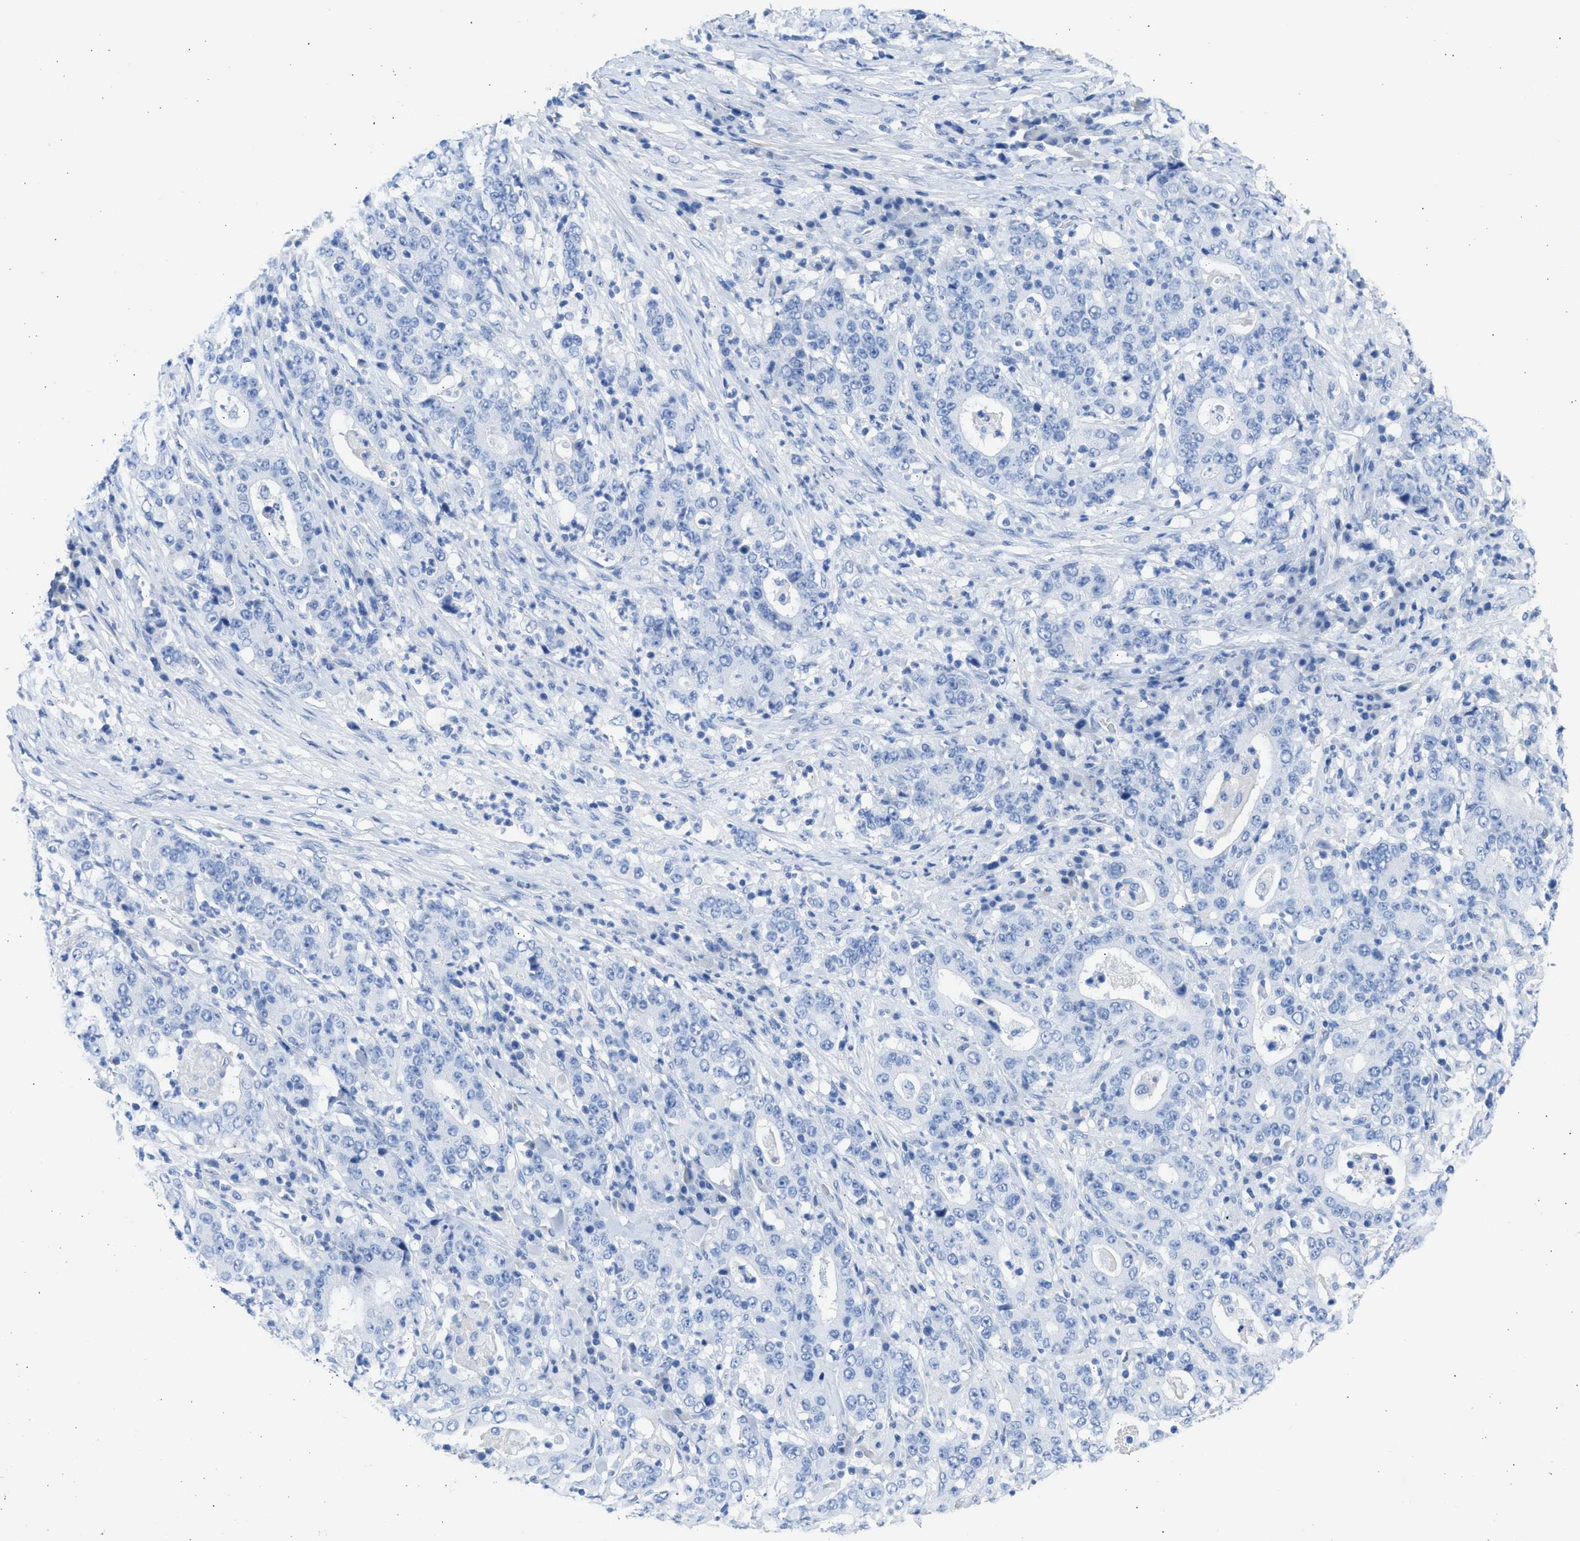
{"staining": {"intensity": "negative", "quantity": "none", "location": "none"}, "tissue": "stomach cancer", "cell_type": "Tumor cells", "image_type": "cancer", "snomed": [{"axis": "morphology", "description": "Normal tissue, NOS"}, {"axis": "morphology", "description": "Adenocarcinoma, NOS"}, {"axis": "topography", "description": "Stomach, upper"}, {"axis": "topography", "description": "Stomach"}], "caption": "Tumor cells are negative for protein expression in human adenocarcinoma (stomach).", "gene": "SPATA3", "patient": {"sex": "male", "age": 59}}